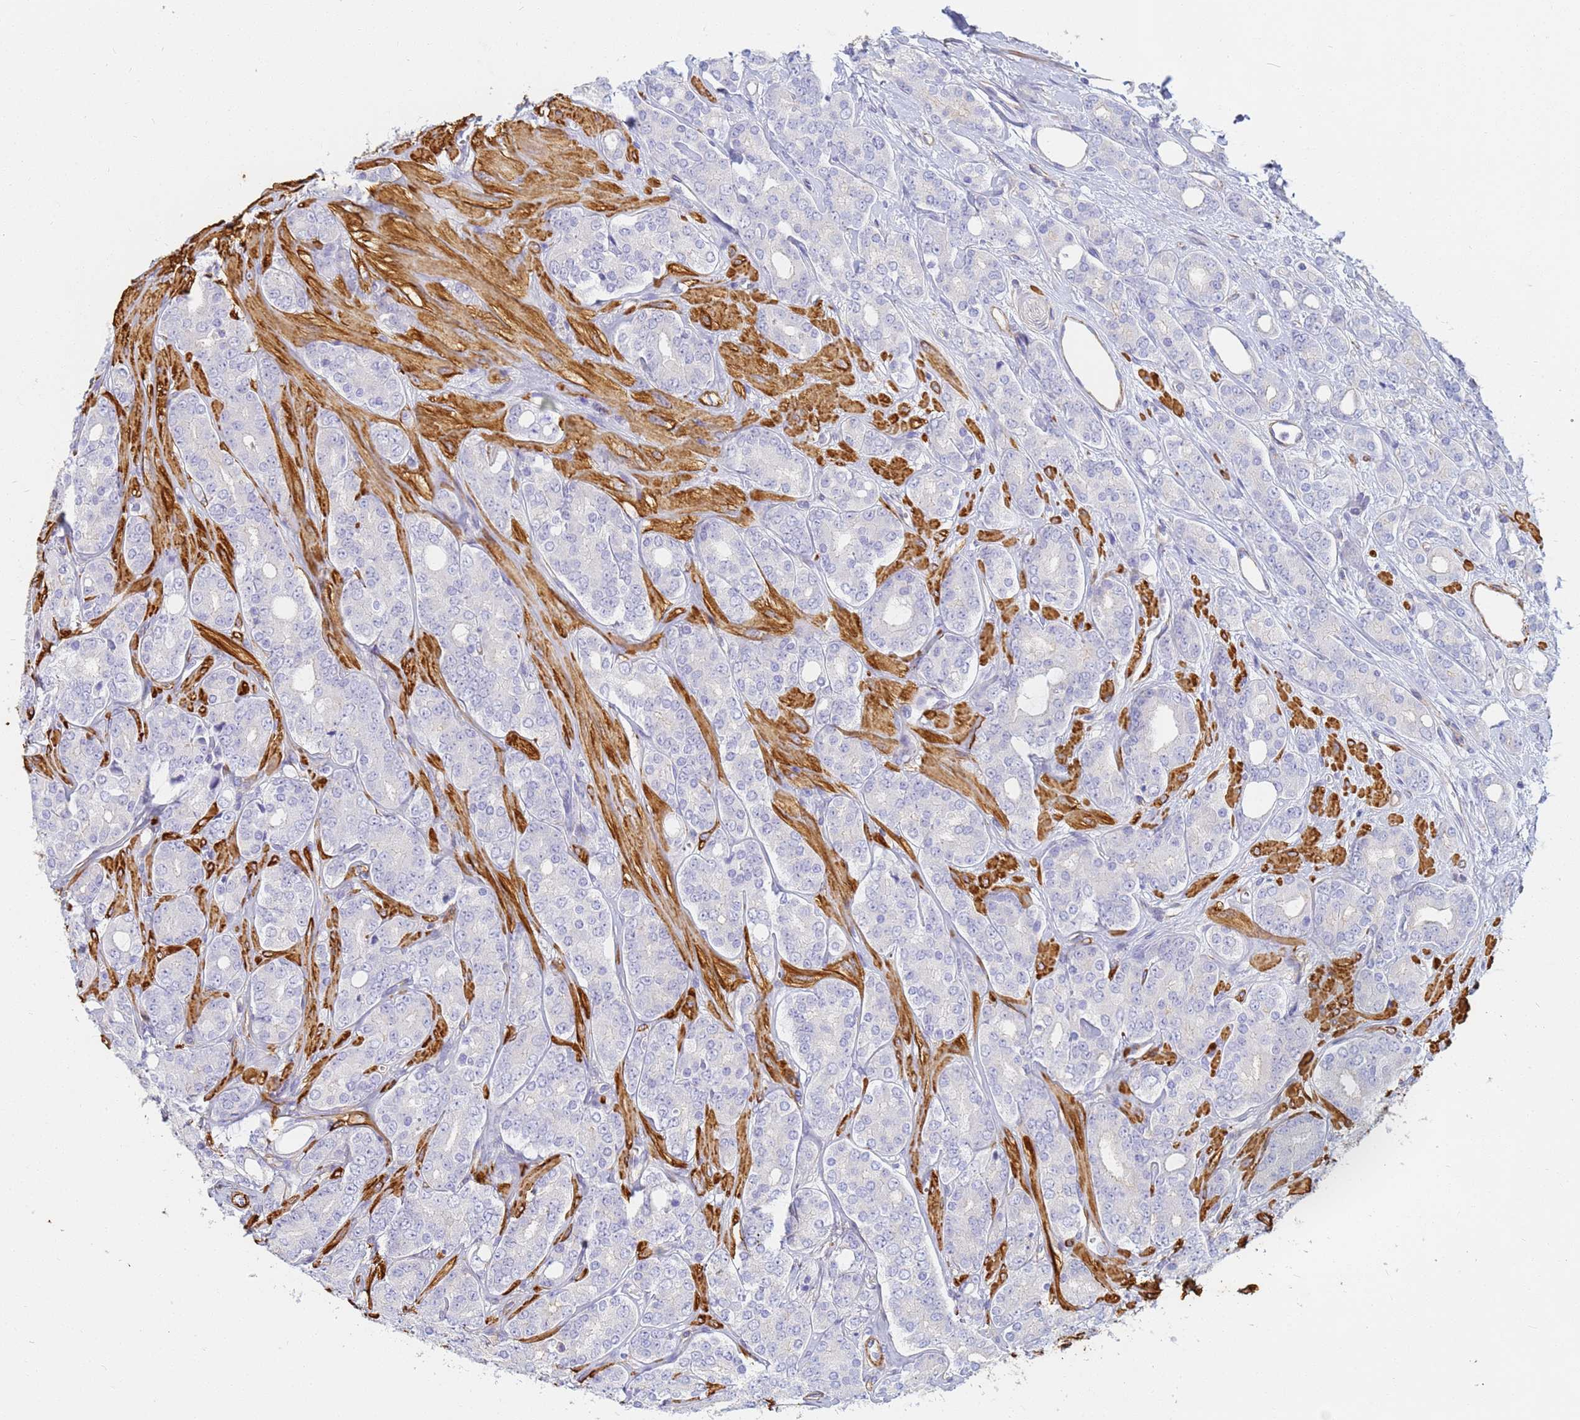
{"staining": {"intensity": "negative", "quantity": "none", "location": "none"}, "tissue": "prostate cancer", "cell_type": "Tumor cells", "image_type": "cancer", "snomed": [{"axis": "morphology", "description": "Adenocarcinoma, High grade"}, {"axis": "topography", "description": "Prostate"}], "caption": "DAB immunohistochemical staining of prostate cancer demonstrates no significant expression in tumor cells.", "gene": "TPM1", "patient": {"sex": "male", "age": 62}}